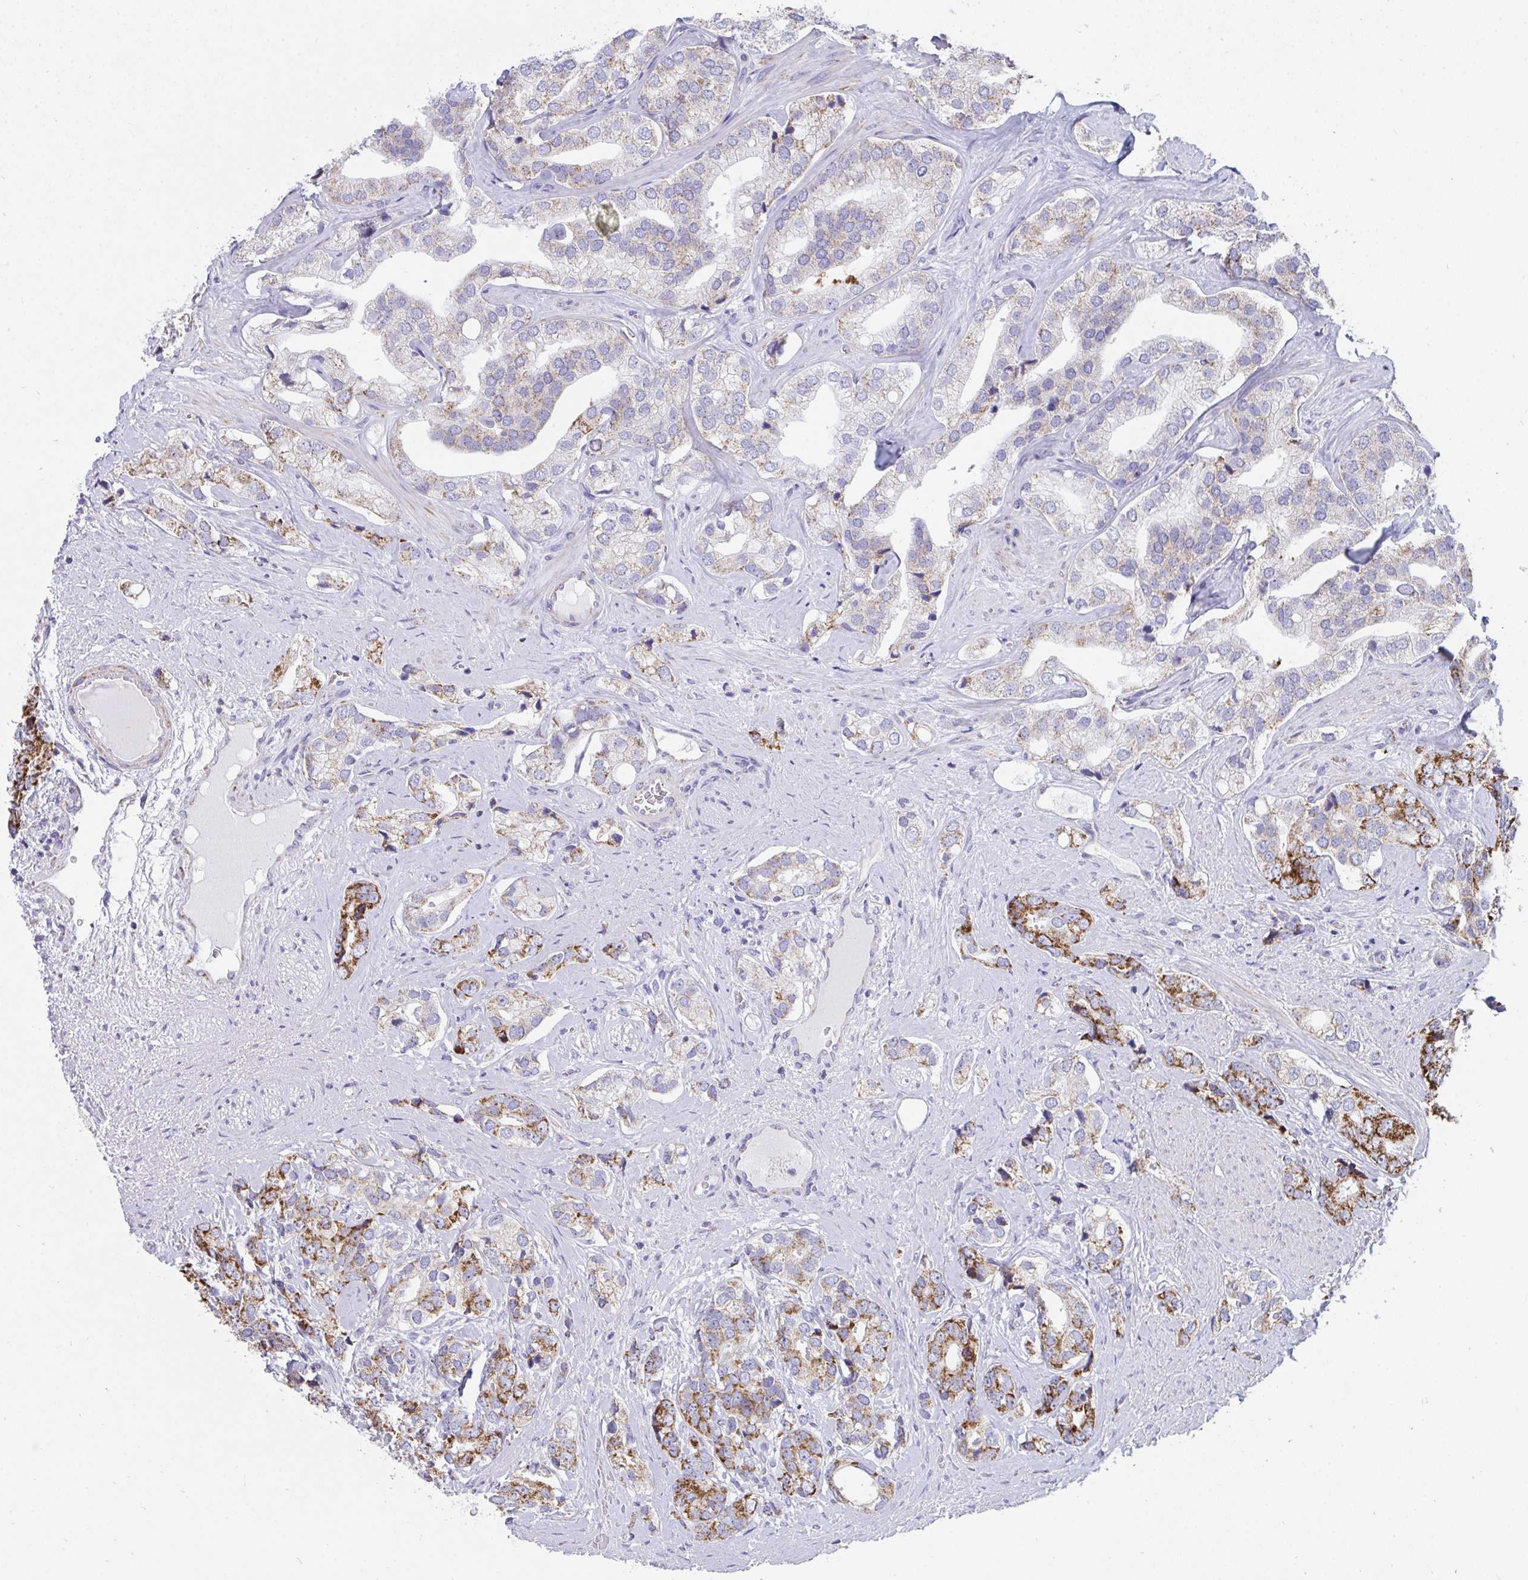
{"staining": {"intensity": "strong", "quantity": "<25%", "location": "cytoplasmic/membranous"}, "tissue": "prostate cancer", "cell_type": "Tumor cells", "image_type": "cancer", "snomed": [{"axis": "morphology", "description": "Adenocarcinoma, High grade"}, {"axis": "topography", "description": "Prostate"}], "caption": "A photomicrograph of prostate high-grade adenocarcinoma stained for a protein reveals strong cytoplasmic/membranous brown staining in tumor cells. (Stains: DAB (3,3'-diaminobenzidine) in brown, nuclei in blue, Microscopy: brightfield microscopy at high magnification).", "gene": "AIFM1", "patient": {"sex": "male", "age": 58}}